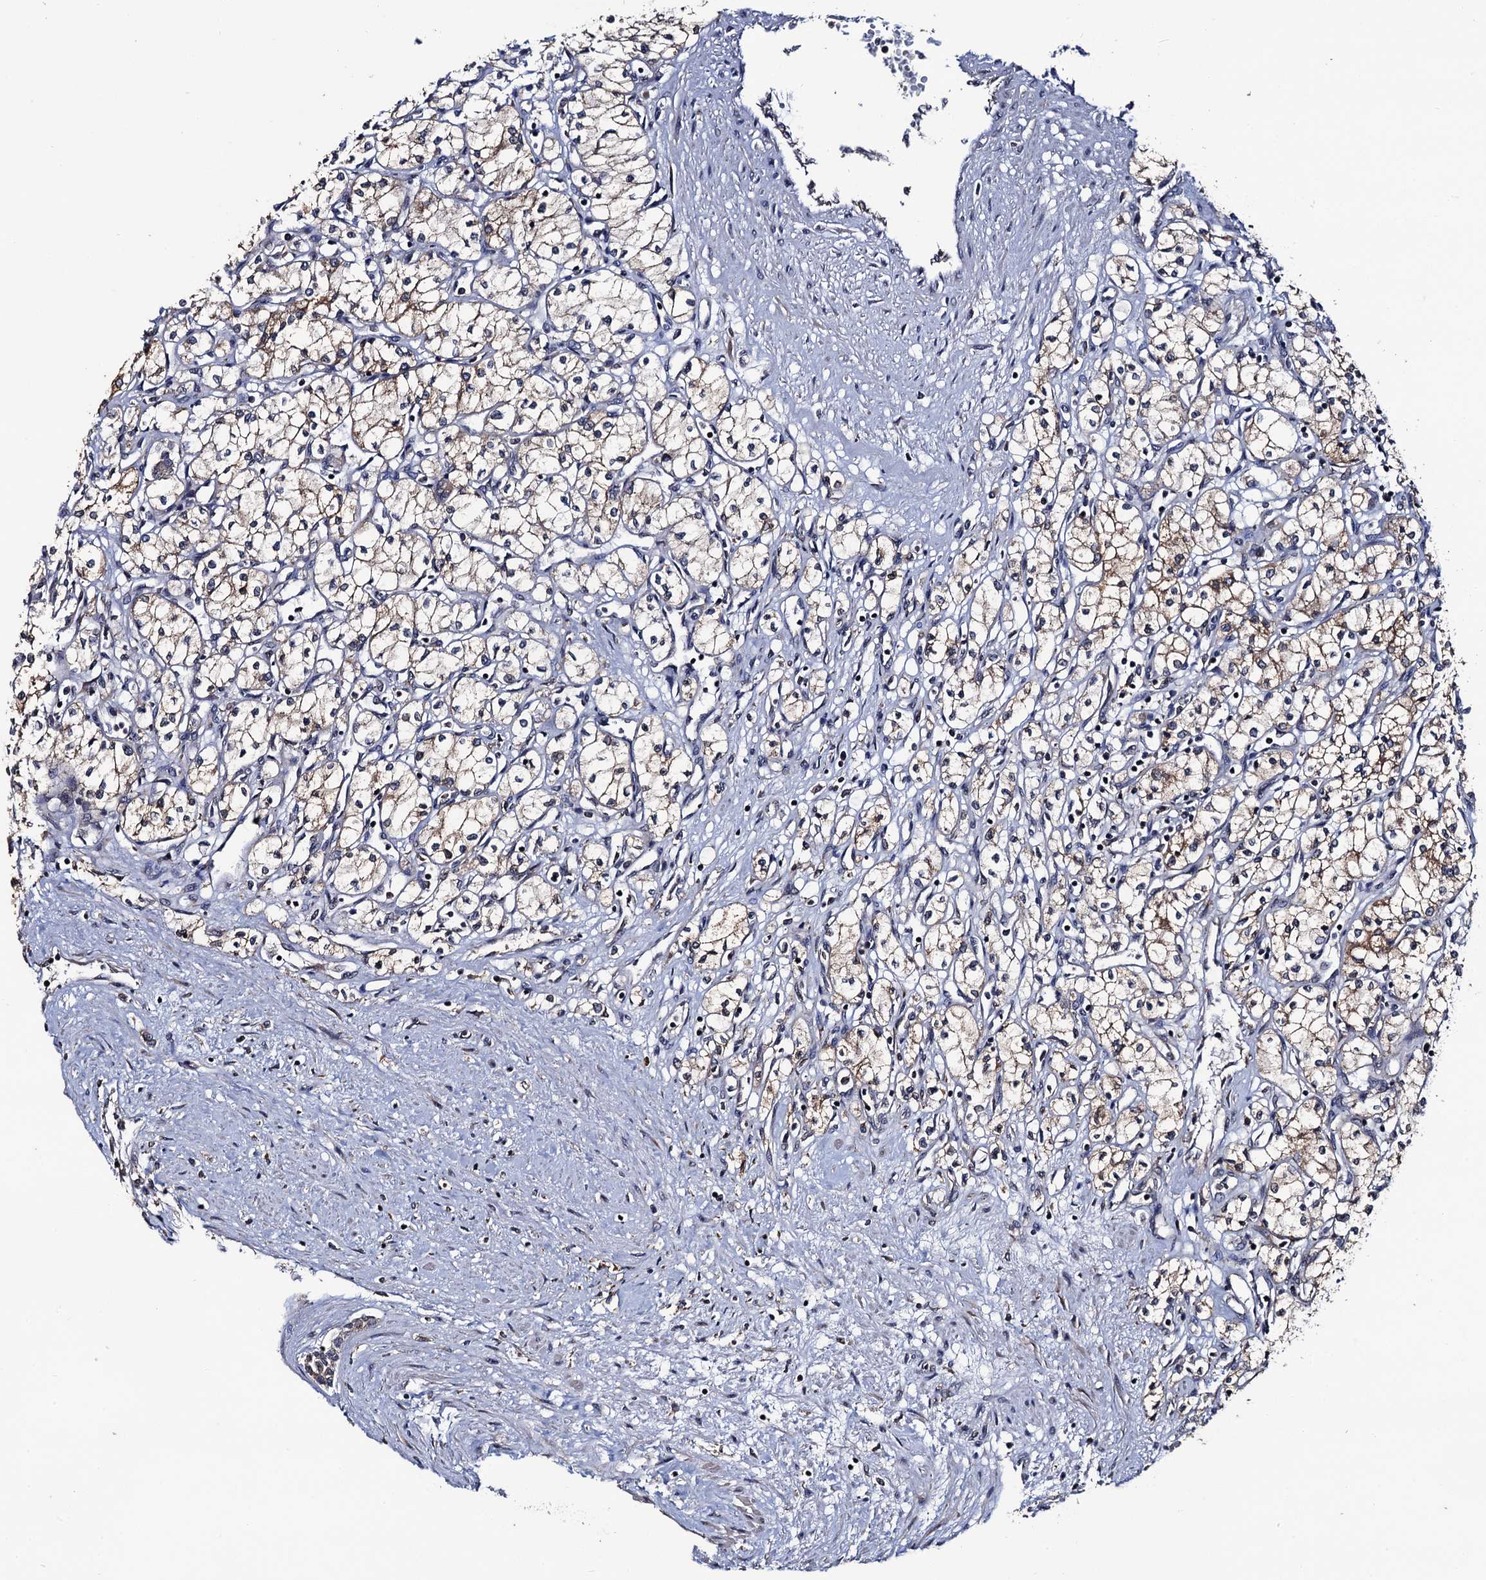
{"staining": {"intensity": "weak", "quantity": "25%-75%", "location": "cytoplasmic/membranous"}, "tissue": "renal cancer", "cell_type": "Tumor cells", "image_type": "cancer", "snomed": [{"axis": "morphology", "description": "Adenocarcinoma, NOS"}, {"axis": "topography", "description": "Kidney"}], "caption": "Protein expression analysis of adenocarcinoma (renal) displays weak cytoplasmic/membranous positivity in approximately 25%-75% of tumor cells. (brown staining indicates protein expression, while blue staining denotes nuclei).", "gene": "RGS11", "patient": {"sex": "male", "age": 59}}